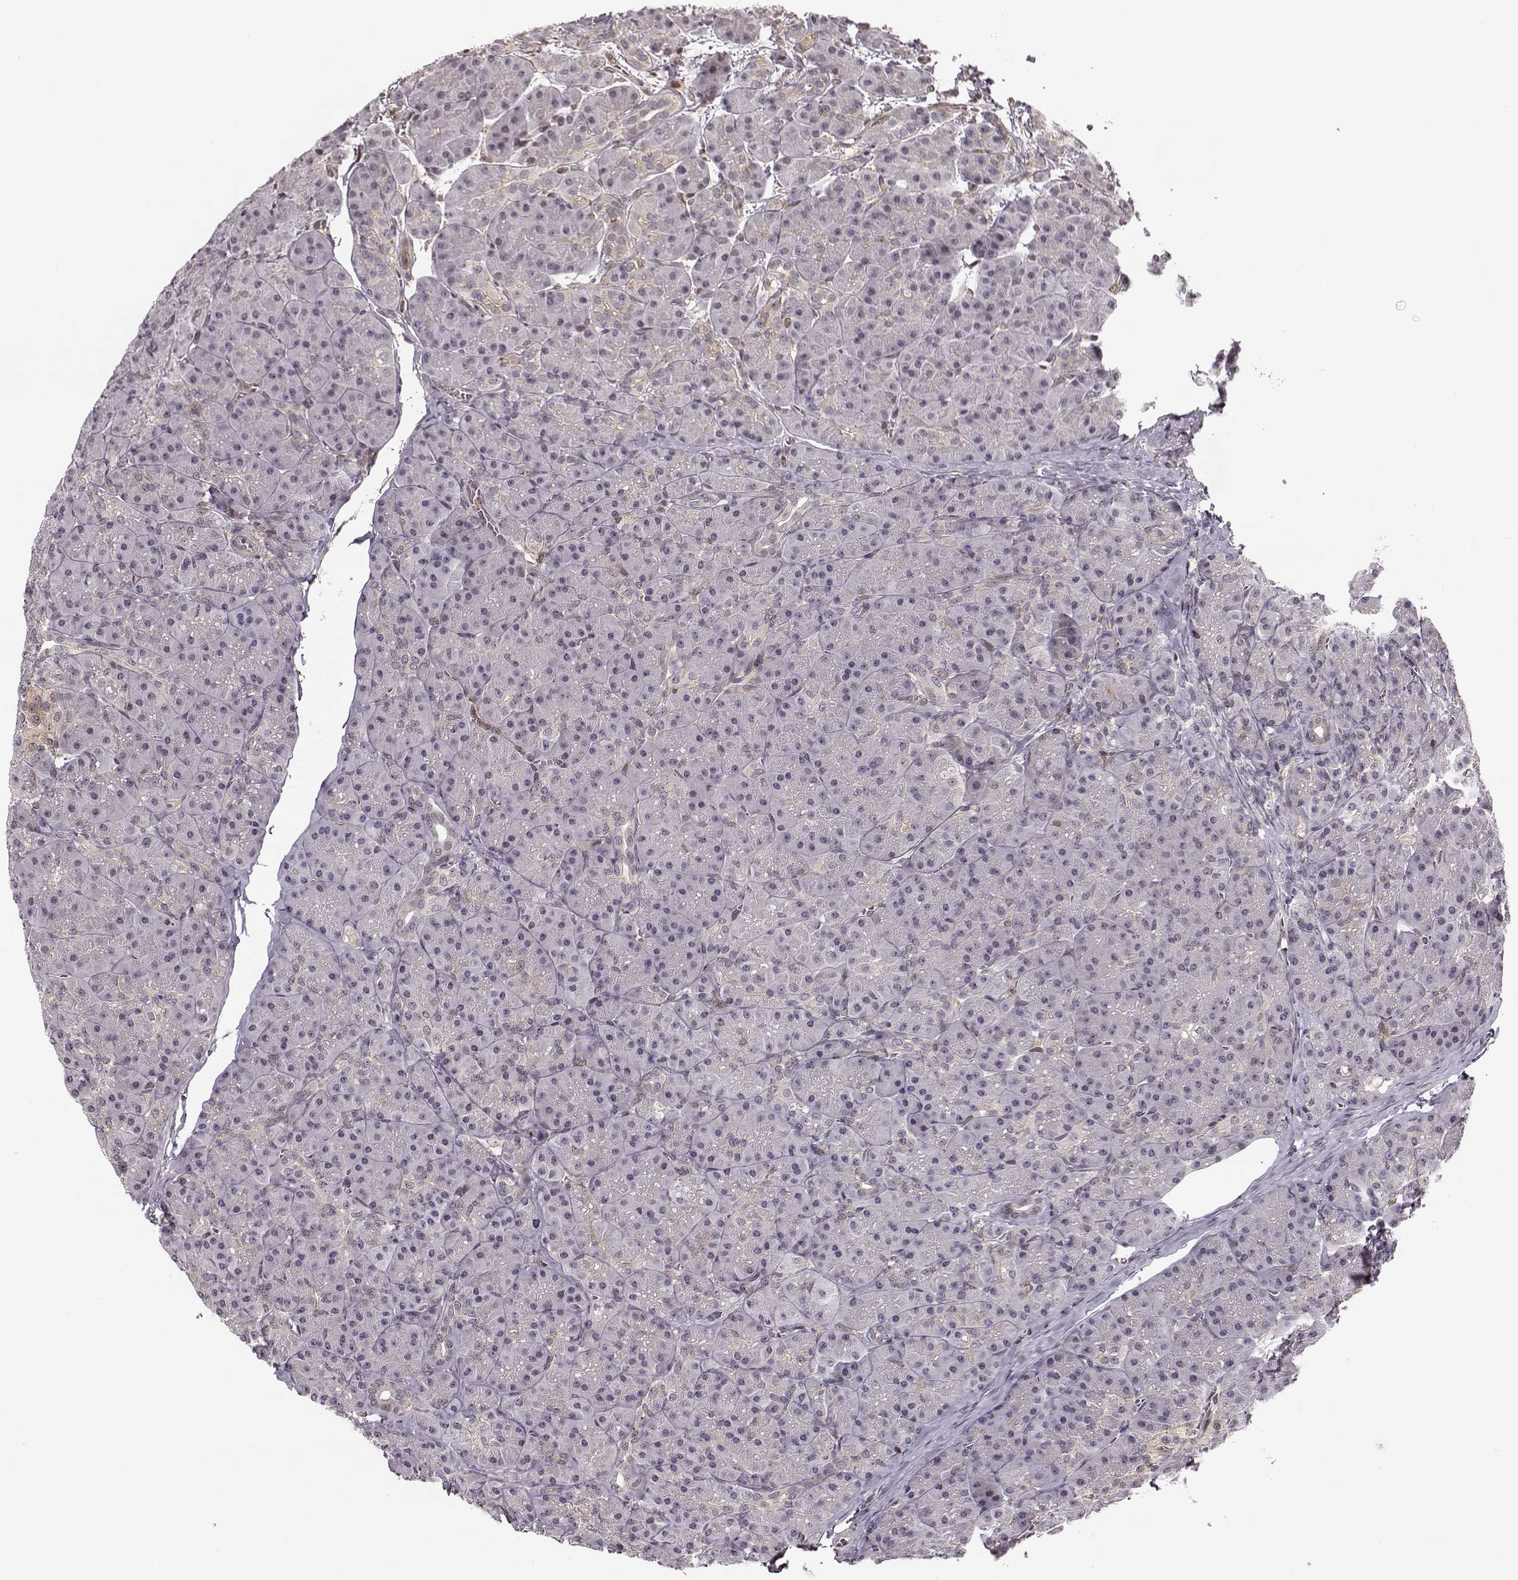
{"staining": {"intensity": "negative", "quantity": "none", "location": "none"}, "tissue": "pancreas", "cell_type": "Exocrine glandular cells", "image_type": "normal", "snomed": [{"axis": "morphology", "description": "Normal tissue, NOS"}, {"axis": "topography", "description": "Pancreas"}], "caption": "A high-resolution histopathology image shows immunohistochemistry (IHC) staining of benign pancreas, which shows no significant staining in exocrine glandular cells.", "gene": "MFSD1", "patient": {"sex": "male", "age": 57}}